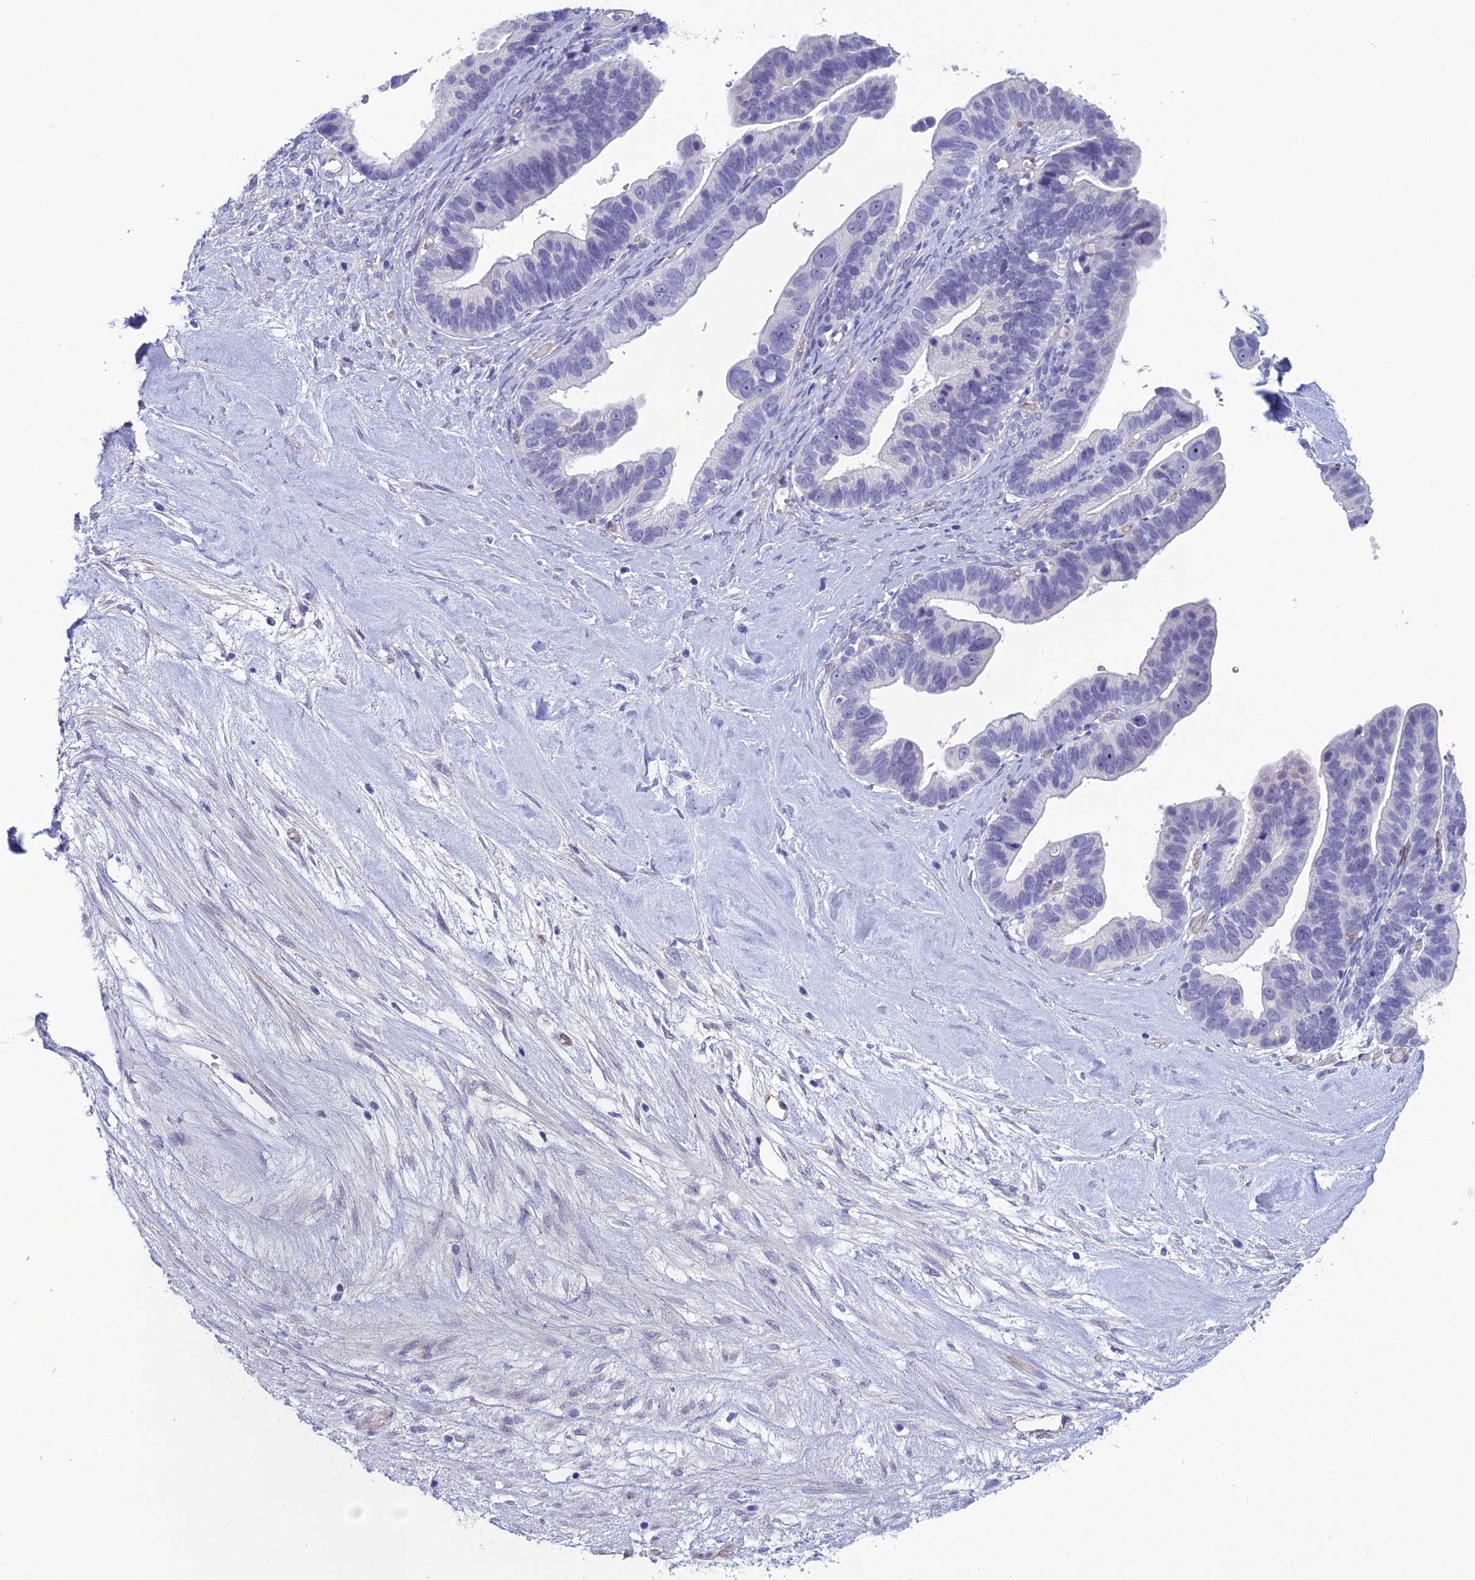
{"staining": {"intensity": "negative", "quantity": "none", "location": "none"}, "tissue": "ovarian cancer", "cell_type": "Tumor cells", "image_type": "cancer", "snomed": [{"axis": "morphology", "description": "Cystadenocarcinoma, serous, NOS"}, {"axis": "topography", "description": "Ovary"}], "caption": "Tumor cells are negative for brown protein staining in ovarian cancer. Brightfield microscopy of immunohistochemistry (IHC) stained with DAB (brown) and hematoxylin (blue), captured at high magnification.", "gene": "BBS7", "patient": {"sex": "female", "age": 56}}